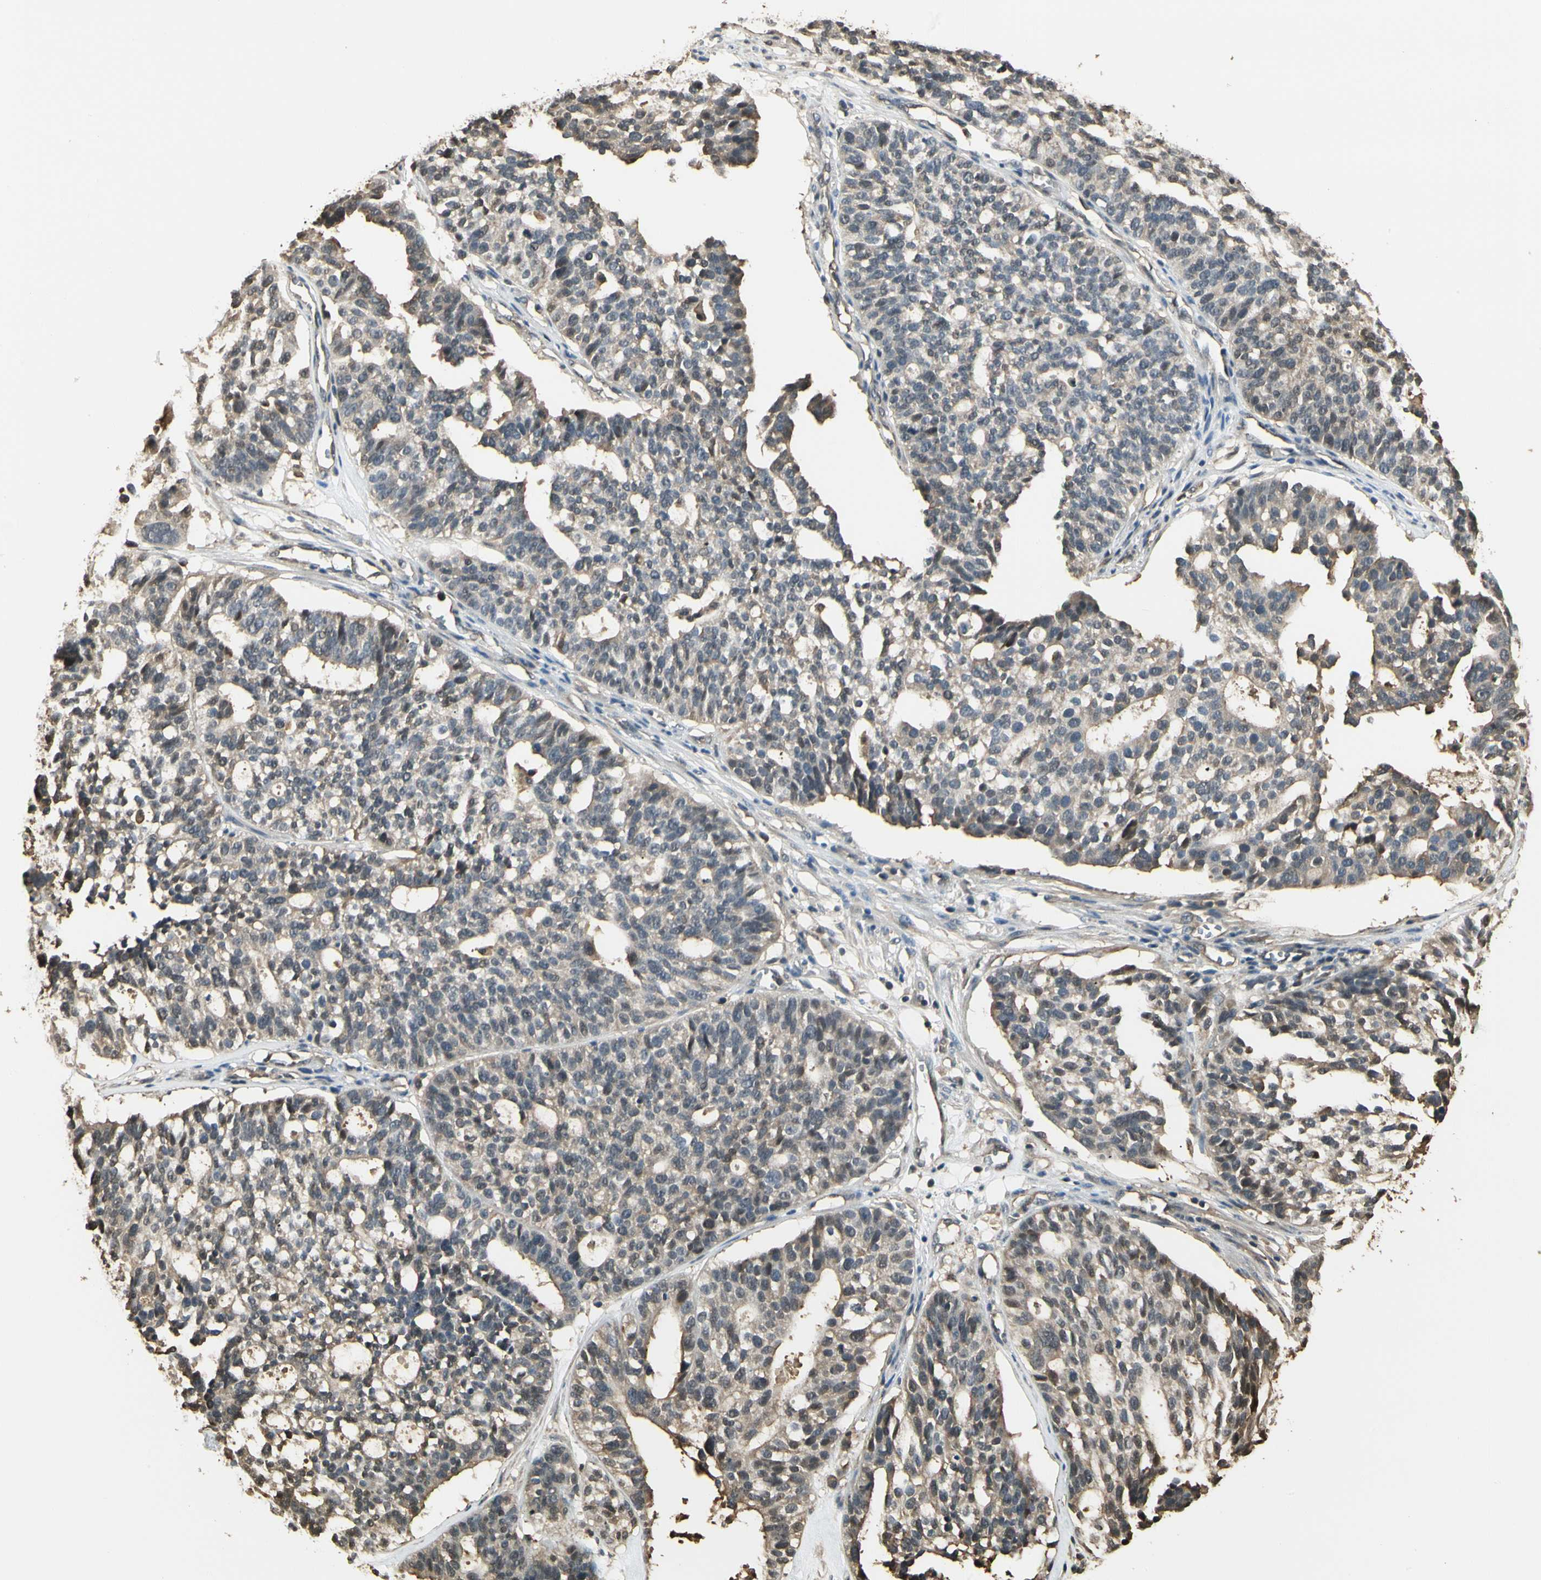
{"staining": {"intensity": "weak", "quantity": "25%-75%", "location": "cytoplasmic/membranous"}, "tissue": "ovarian cancer", "cell_type": "Tumor cells", "image_type": "cancer", "snomed": [{"axis": "morphology", "description": "Cystadenocarcinoma, serous, NOS"}, {"axis": "topography", "description": "Ovary"}], "caption": "Immunohistochemical staining of human ovarian cancer demonstrates low levels of weak cytoplasmic/membranous protein staining in approximately 25%-75% of tumor cells. The staining was performed using DAB to visualize the protein expression in brown, while the nuclei were stained in blue with hematoxylin (Magnification: 20x).", "gene": "YWHAE", "patient": {"sex": "female", "age": 59}}